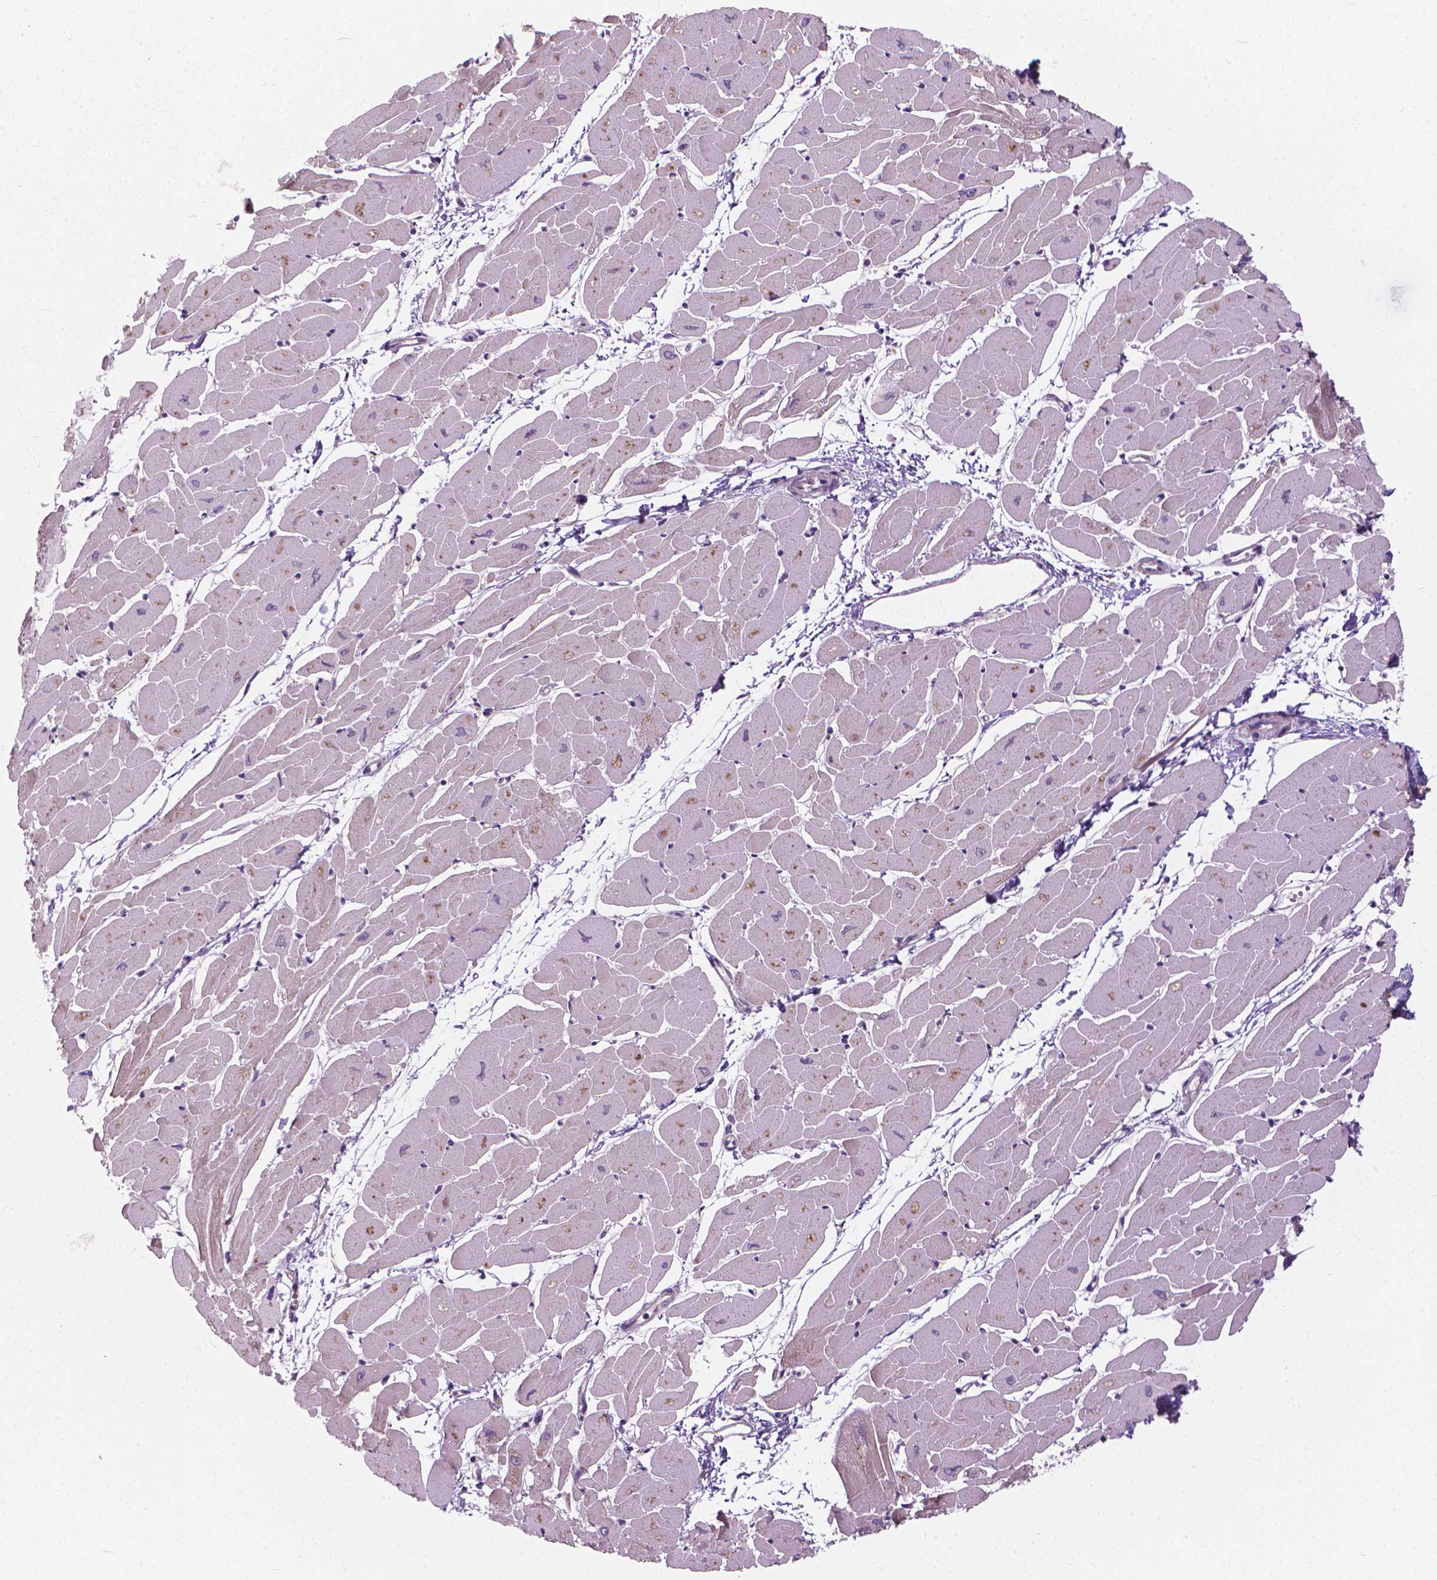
{"staining": {"intensity": "weak", "quantity": "25%-75%", "location": "cytoplasmic/membranous"}, "tissue": "heart muscle", "cell_type": "Cardiomyocytes", "image_type": "normal", "snomed": [{"axis": "morphology", "description": "Normal tissue, NOS"}, {"axis": "topography", "description": "Heart"}], "caption": "Heart muscle stained with DAB (3,3'-diaminobenzidine) IHC exhibits low levels of weak cytoplasmic/membranous positivity in approximately 25%-75% of cardiomyocytes.", "gene": "NUDT1", "patient": {"sex": "male", "age": 57}}